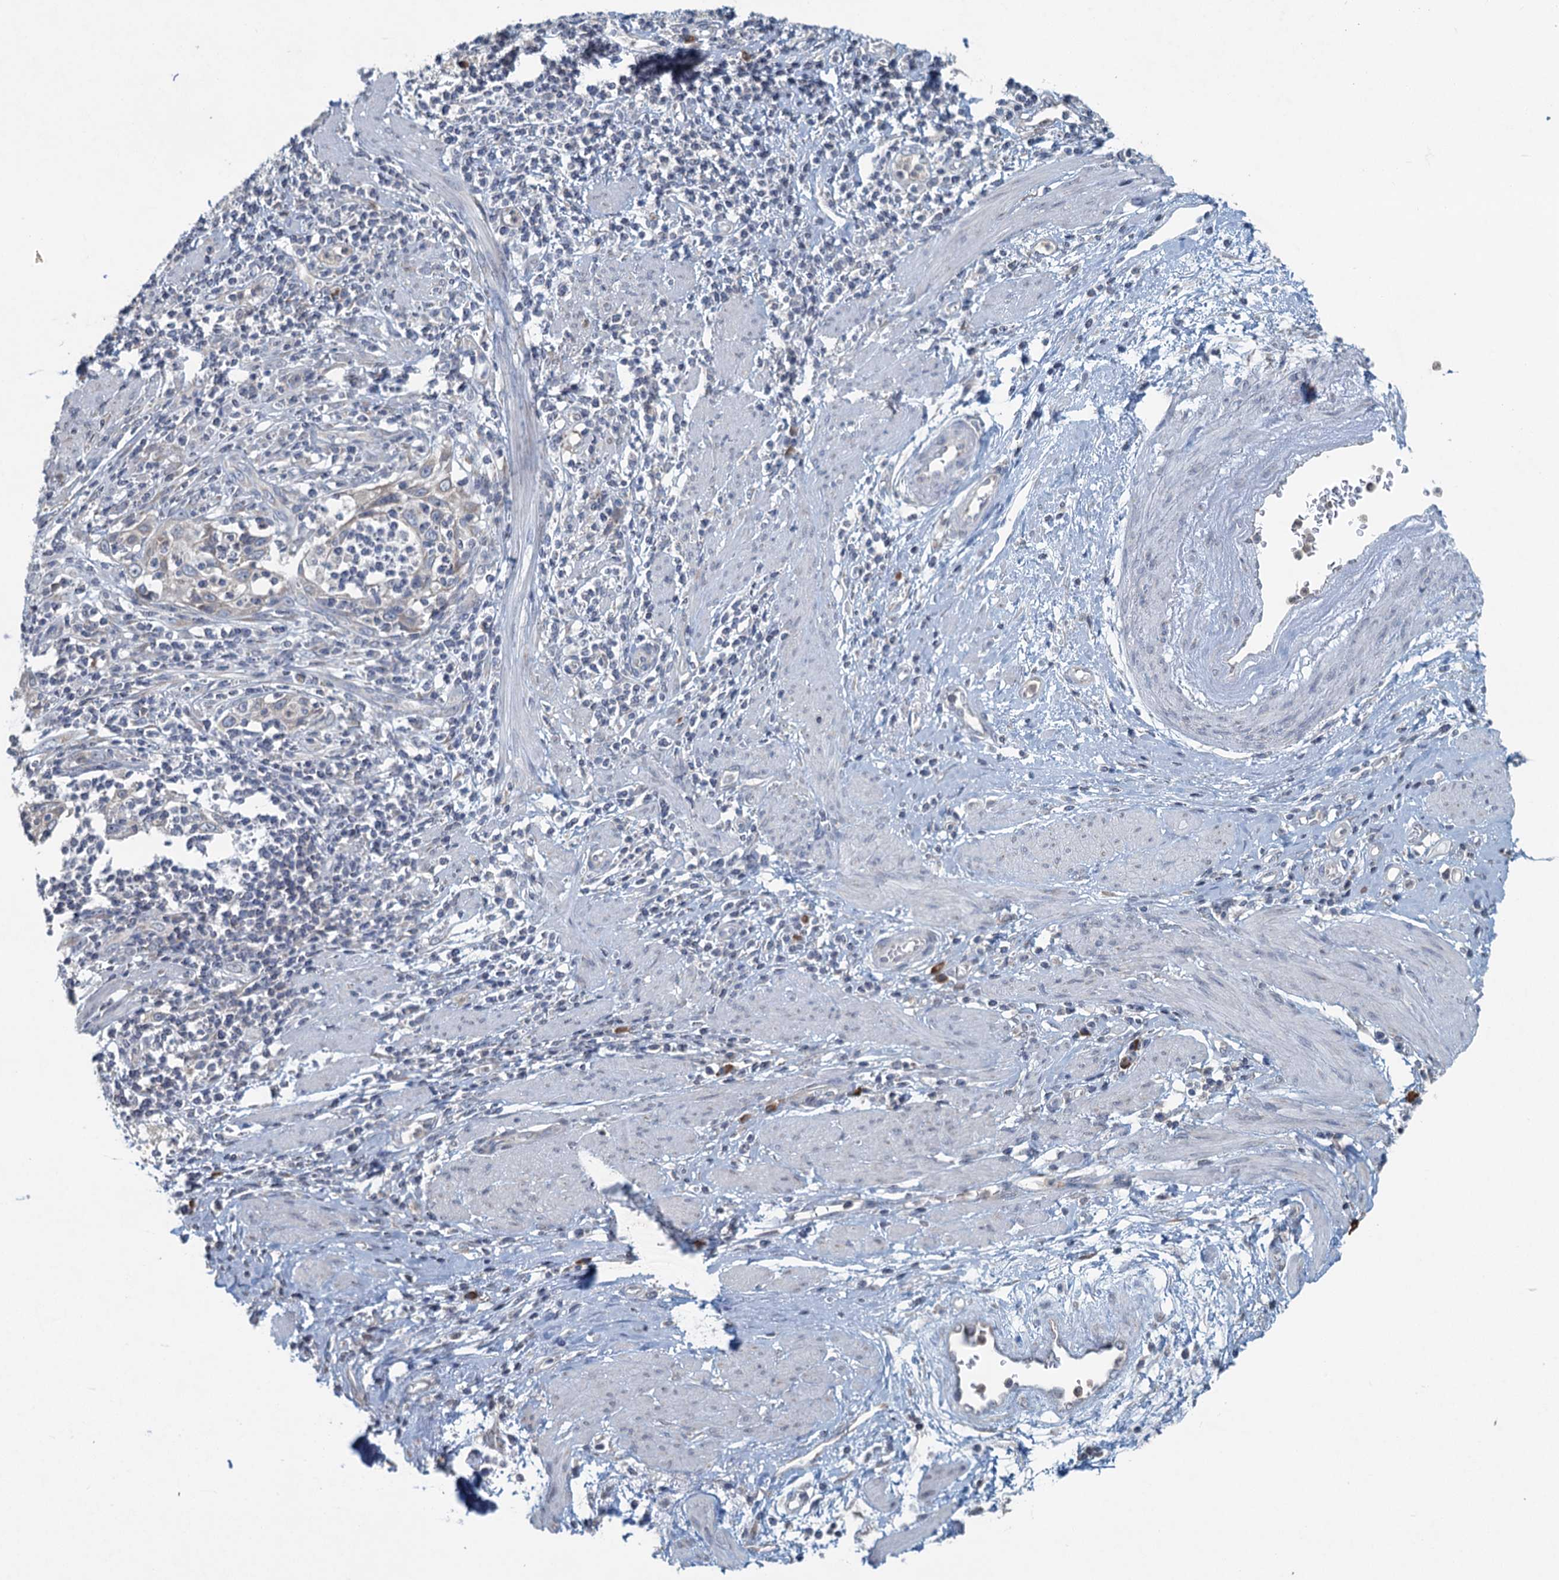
{"staining": {"intensity": "negative", "quantity": "none", "location": "none"}, "tissue": "cervical cancer", "cell_type": "Tumor cells", "image_type": "cancer", "snomed": [{"axis": "morphology", "description": "Squamous cell carcinoma, NOS"}, {"axis": "topography", "description": "Cervix"}], "caption": "Immunohistochemical staining of cervical cancer (squamous cell carcinoma) reveals no significant staining in tumor cells. (DAB immunohistochemistry (IHC) visualized using brightfield microscopy, high magnification).", "gene": "TEX35", "patient": {"sex": "female", "age": 70}}